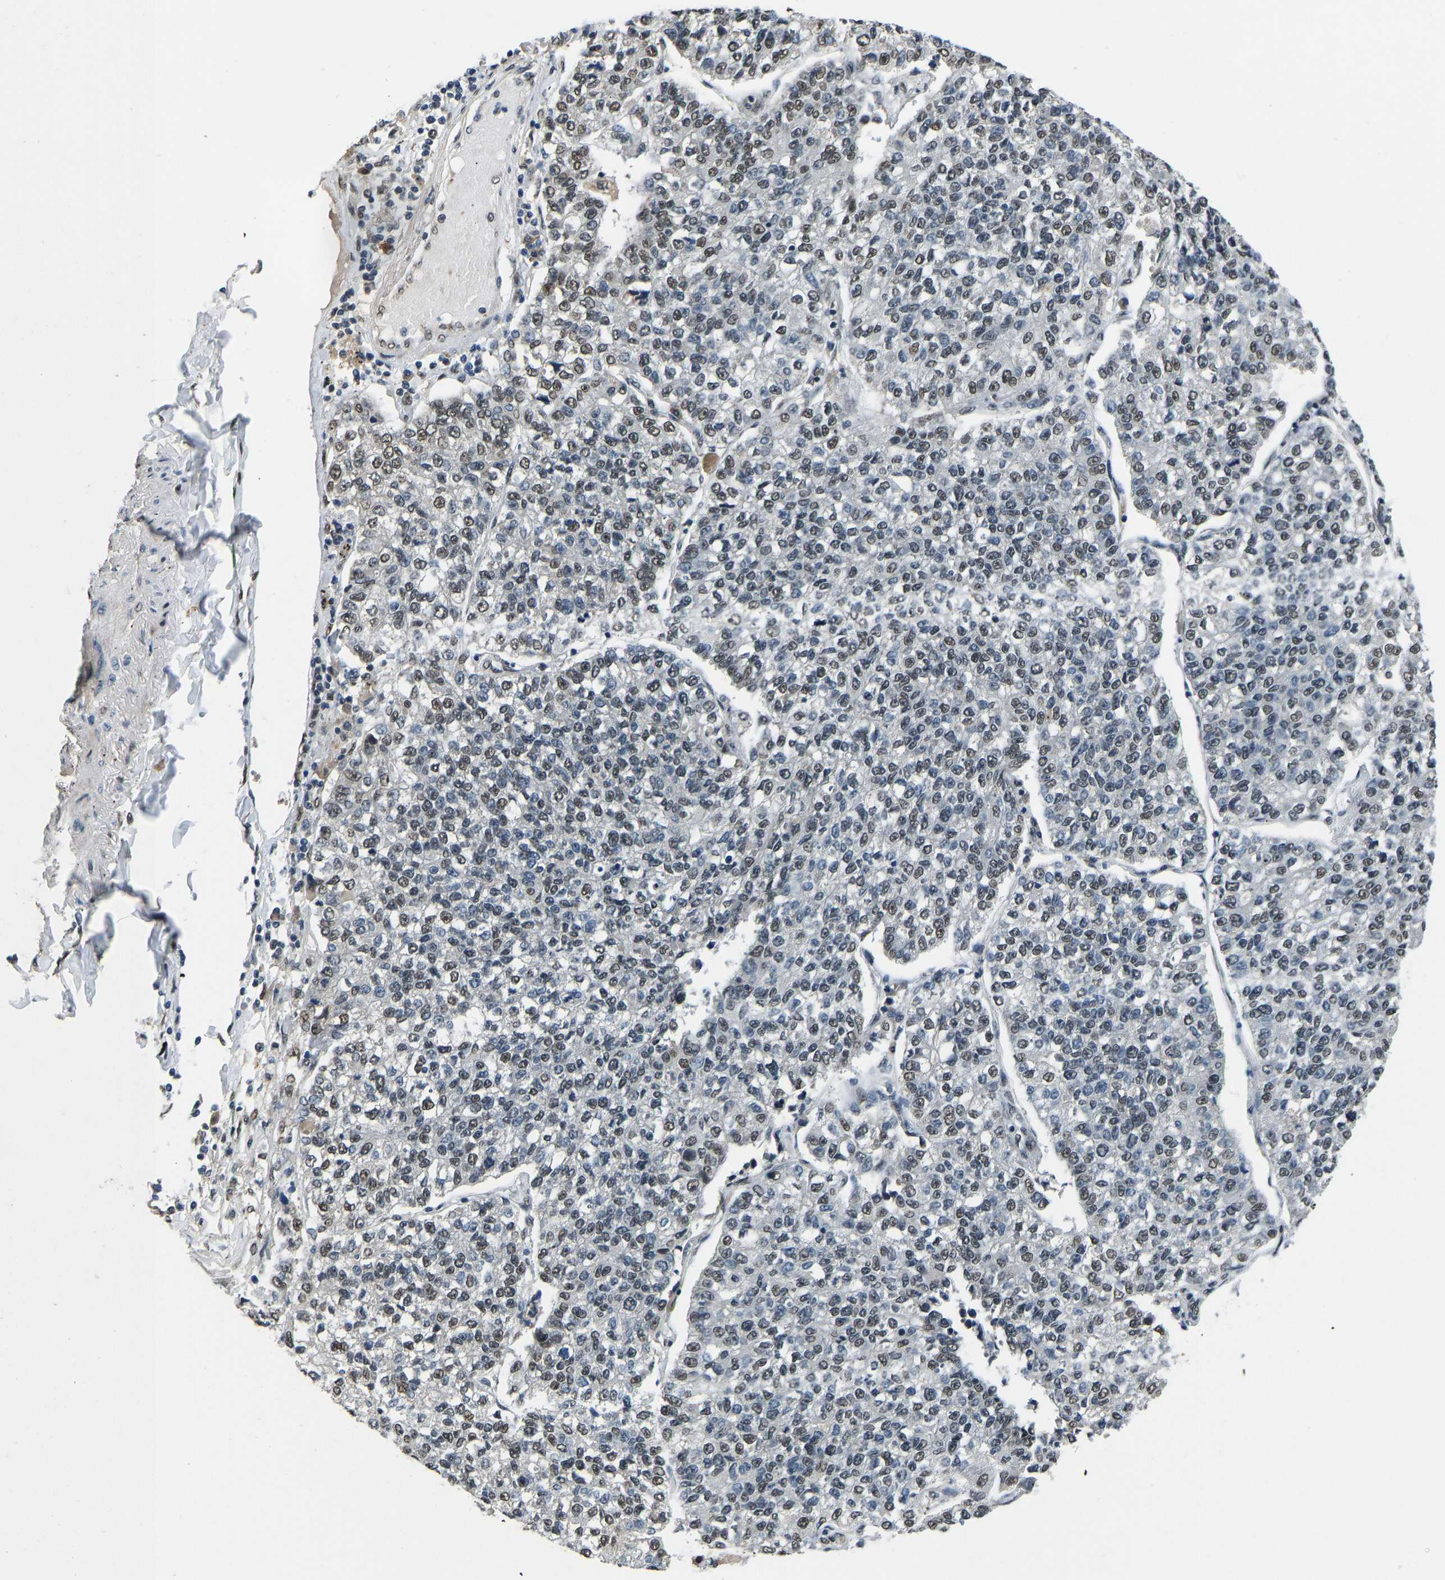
{"staining": {"intensity": "weak", "quantity": "25%-75%", "location": "nuclear"}, "tissue": "lung cancer", "cell_type": "Tumor cells", "image_type": "cancer", "snomed": [{"axis": "morphology", "description": "Adenocarcinoma, NOS"}, {"axis": "topography", "description": "Lung"}], "caption": "The immunohistochemical stain shows weak nuclear expression in tumor cells of lung cancer (adenocarcinoma) tissue.", "gene": "FOS", "patient": {"sex": "male", "age": 49}}